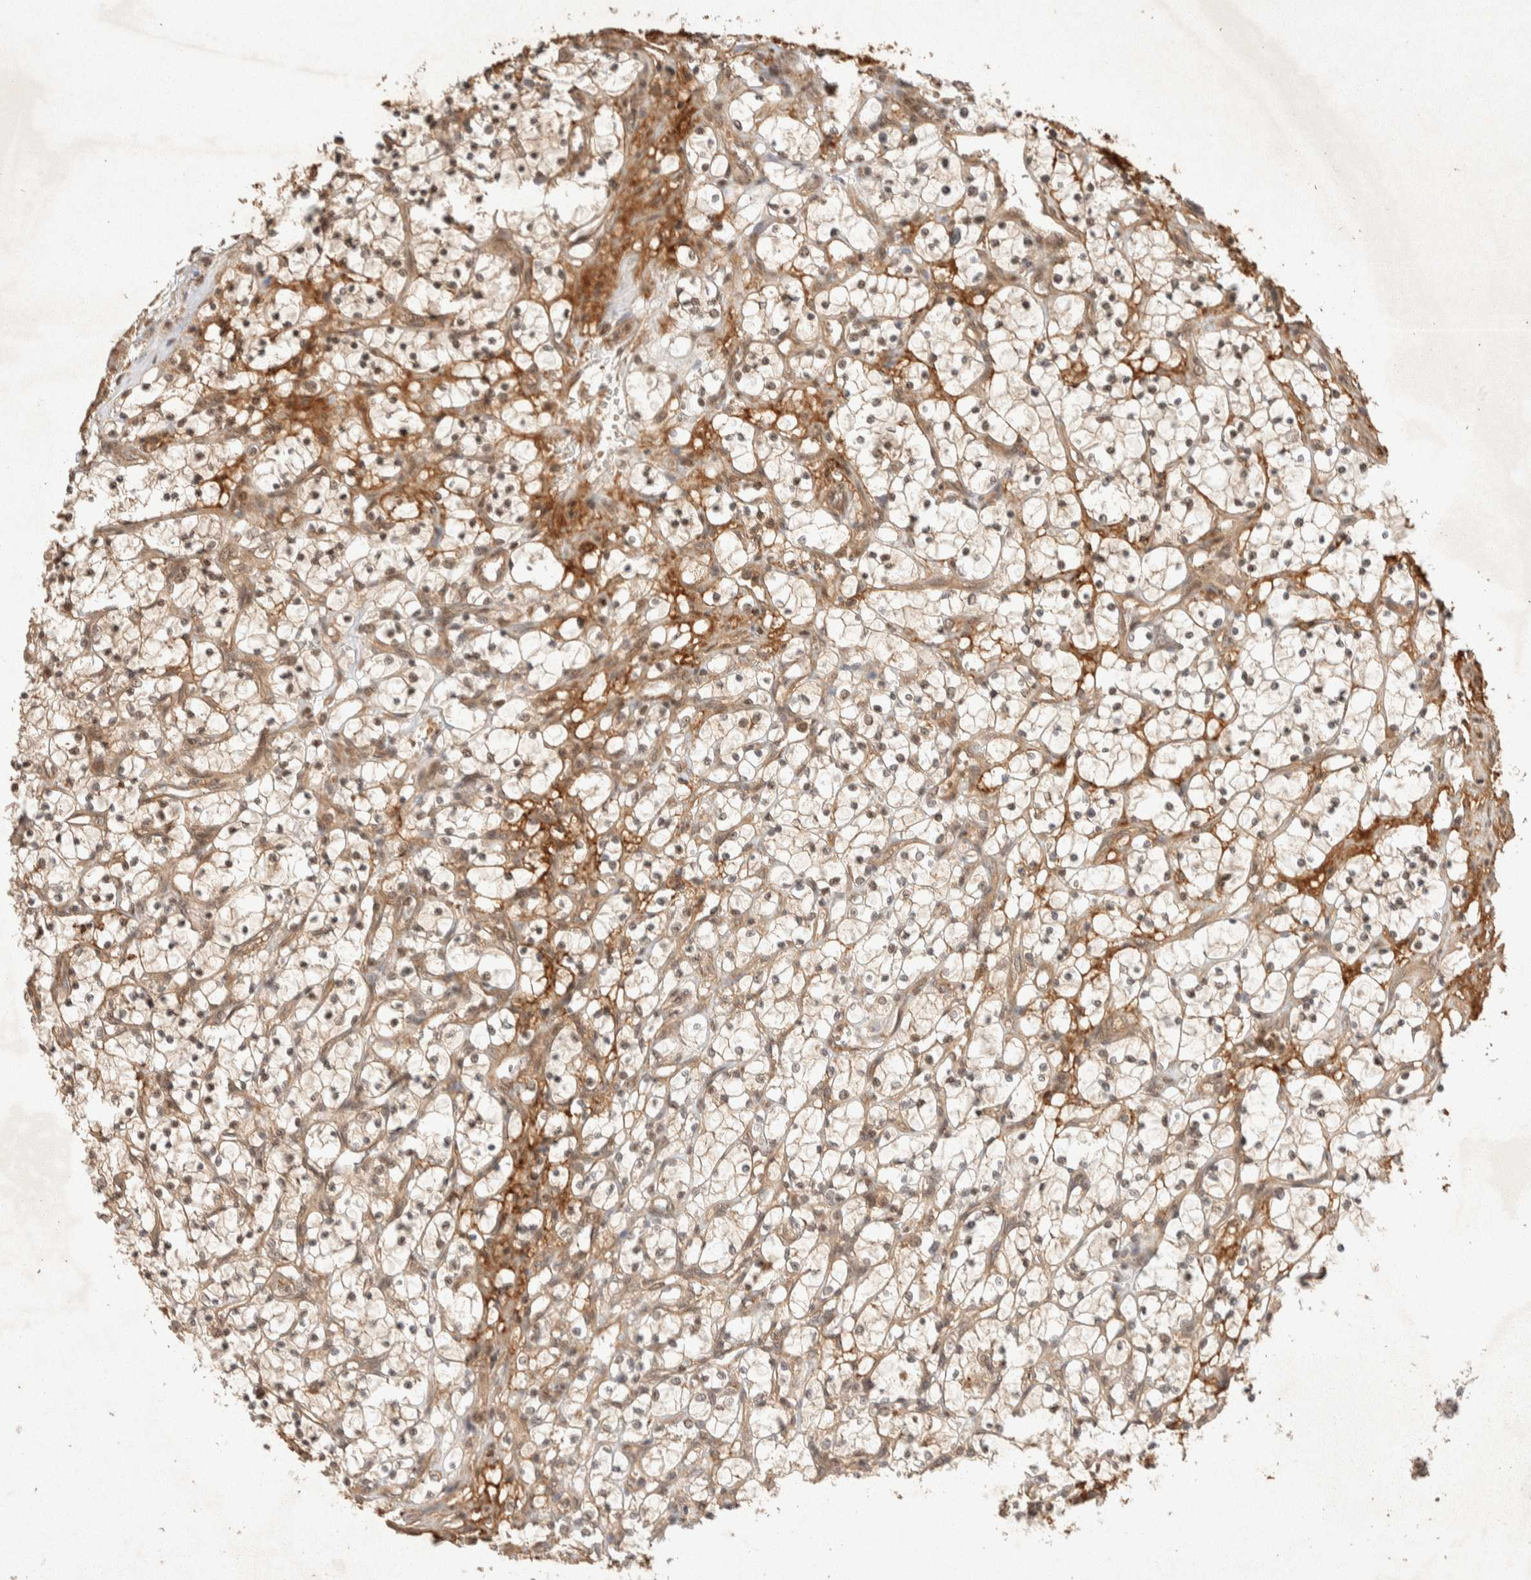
{"staining": {"intensity": "weak", "quantity": ">75%", "location": "nuclear"}, "tissue": "renal cancer", "cell_type": "Tumor cells", "image_type": "cancer", "snomed": [{"axis": "morphology", "description": "Adenocarcinoma, NOS"}, {"axis": "topography", "description": "Kidney"}], "caption": "A brown stain highlights weak nuclear expression of a protein in renal adenocarcinoma tumor cells. The staining was performed using DAB (3,3'-diaminobenzidine), with brown indicating positive protein expression. Nuclei are stained blue with hematoxylin.", "gene": "THRA", "patient": {"sex": "female", "age": 69}}